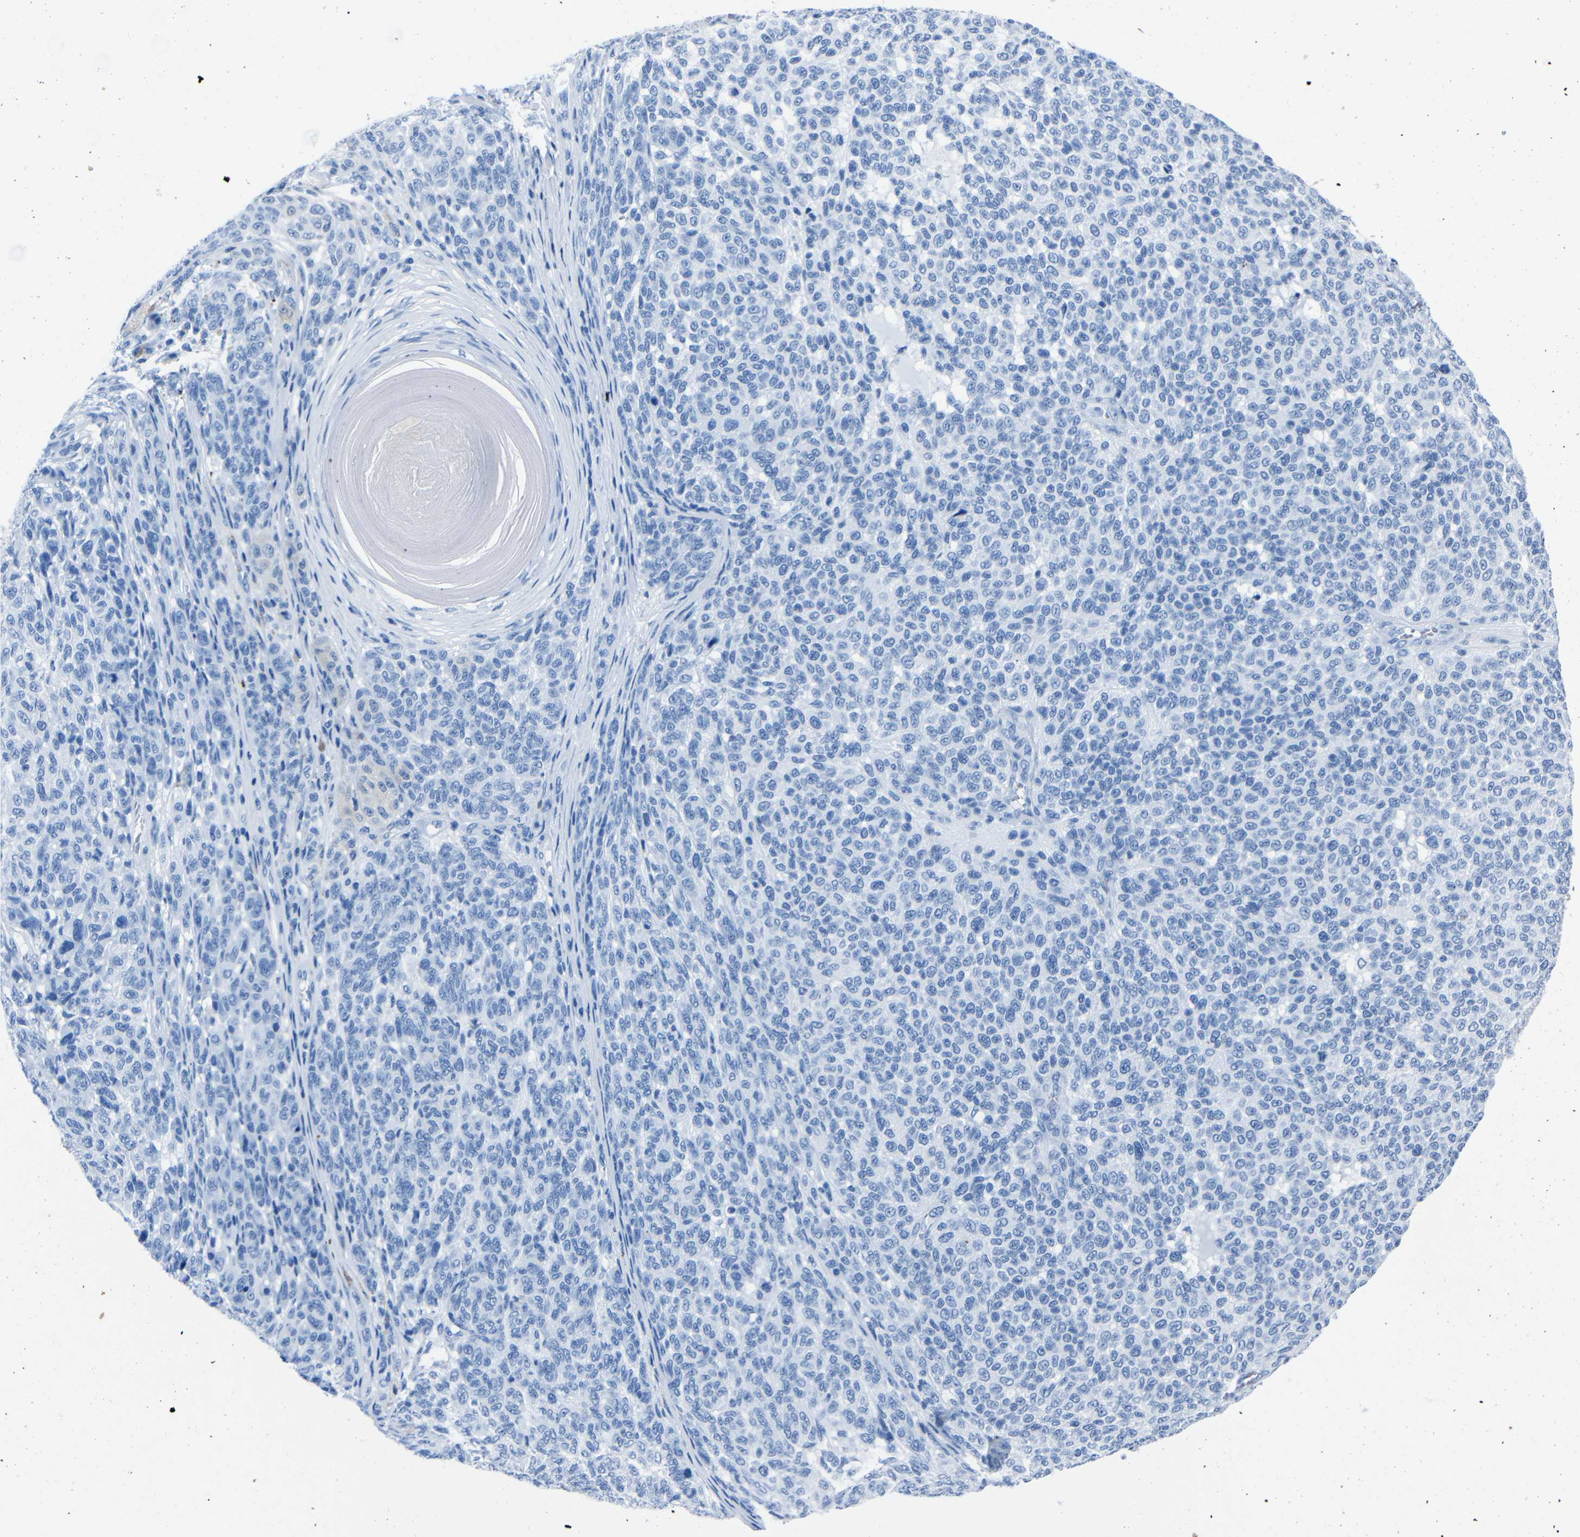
{"staining": {"intensity": "negative", "quantity": "none", "location": "none"}, "tissue": "melanoma", "cell_type": "Tumor cells", "image_type": "cancer", "snomed": [{"axis": "morphology", "description": "Malignant melanoma, NOS"}, {"axis": "topography", "description": "Skin"}], "caption": "Human melanoma stained for a protein using immunohistochemistry (IHC) displays no expression in tumor cells.", "gene": "CLDN11", "patient": {"sex": "male", "age": 59}}